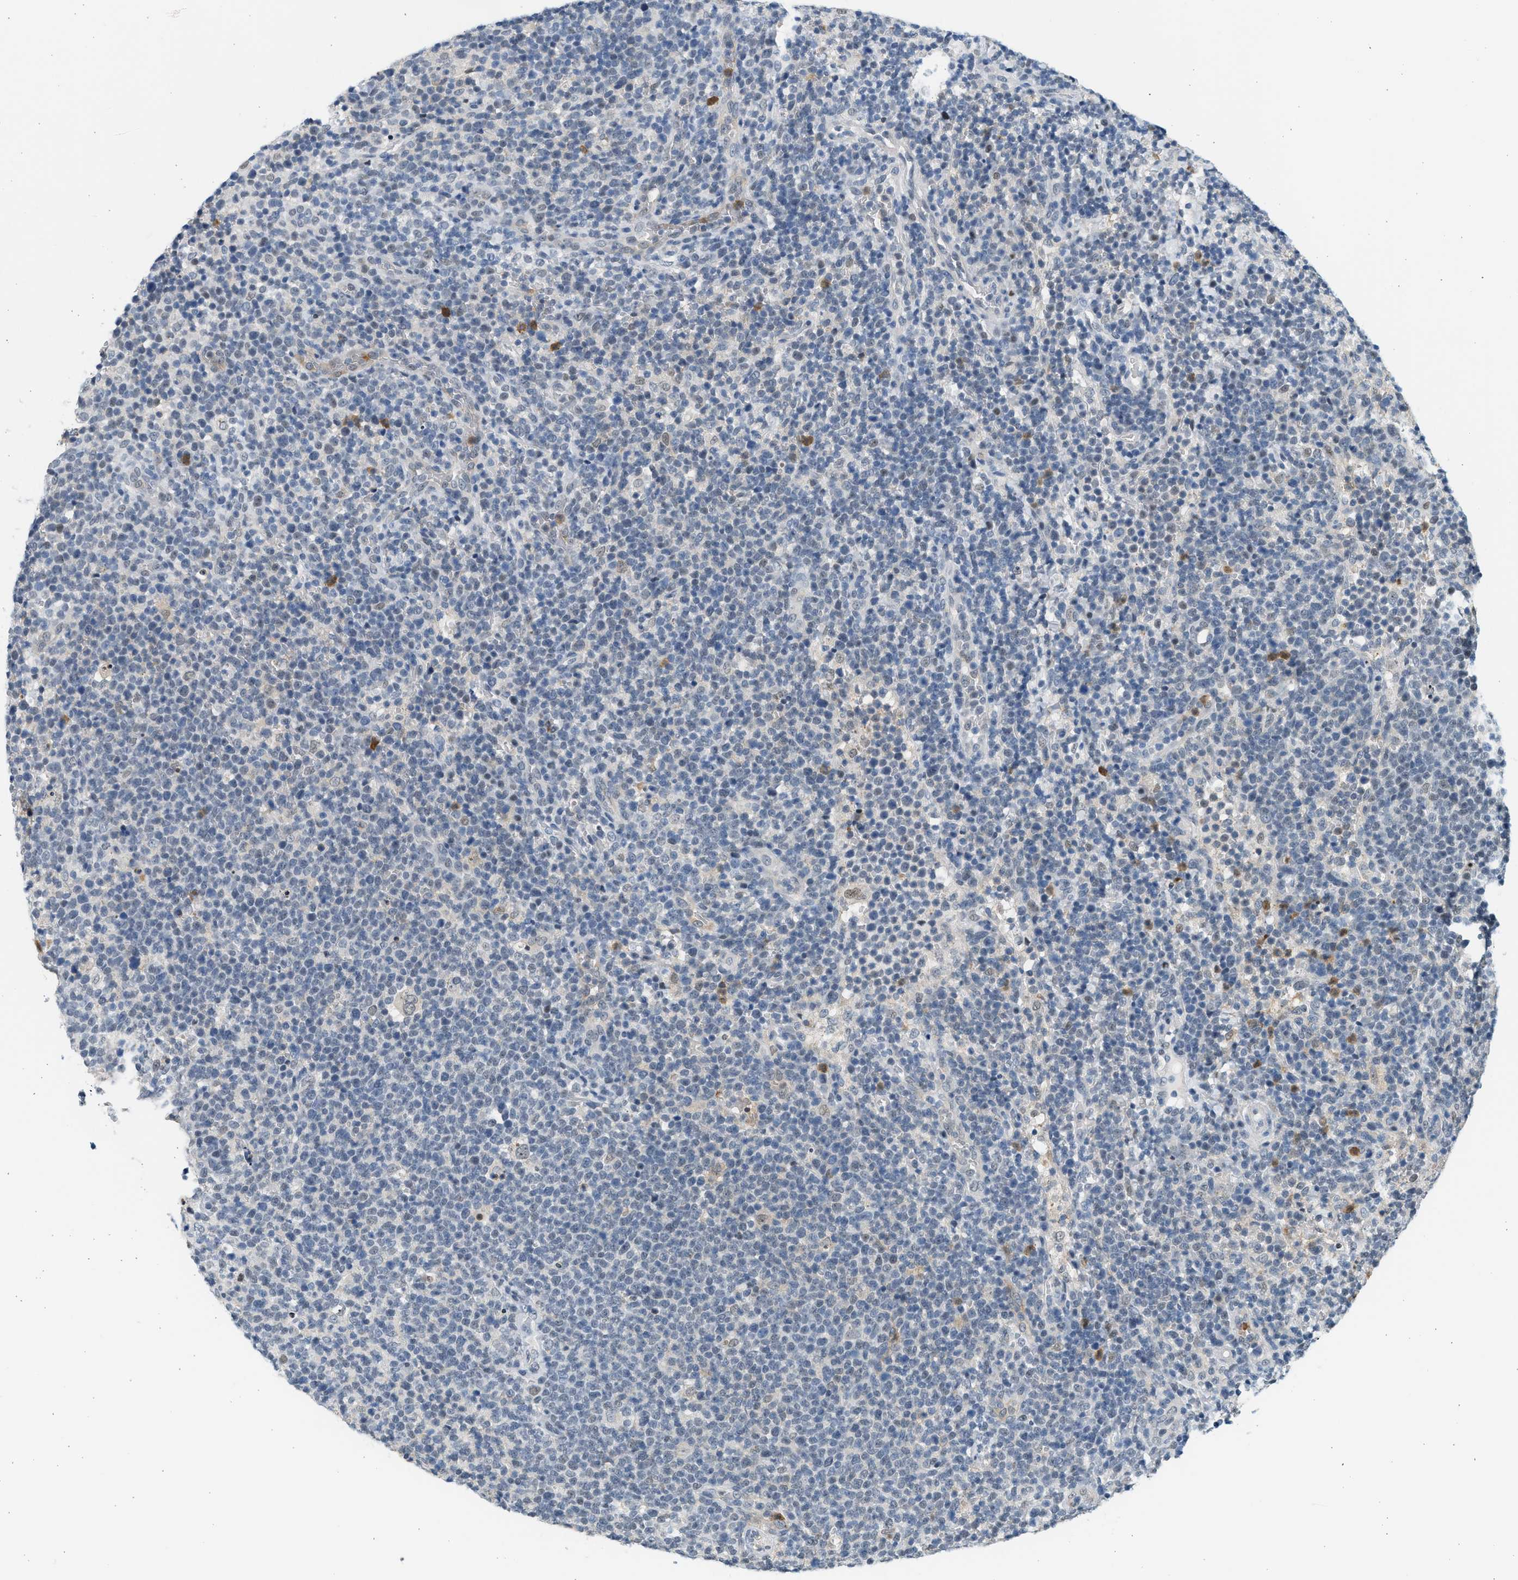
{"staining": {"intensity": "weak", "quantity": "25%-75%", "location": "nuclear"}, "tissue": "lymphoma", "cell_type": "Tumor cells", "image_type": "cancer", "snomed": [{"axis": "morphology", "description": "Malignant lymphoma, non-Hodgkin's type, High grade"}, {"axis": "topography", "description": "Lymph node"}], "caption": "IHC of human lymphoma displays low levels of weak nuclear expression in about 25%-75% of tumor cells.", "gene": "HIPK1", "patient": {"sex": "male", "age": 61}}